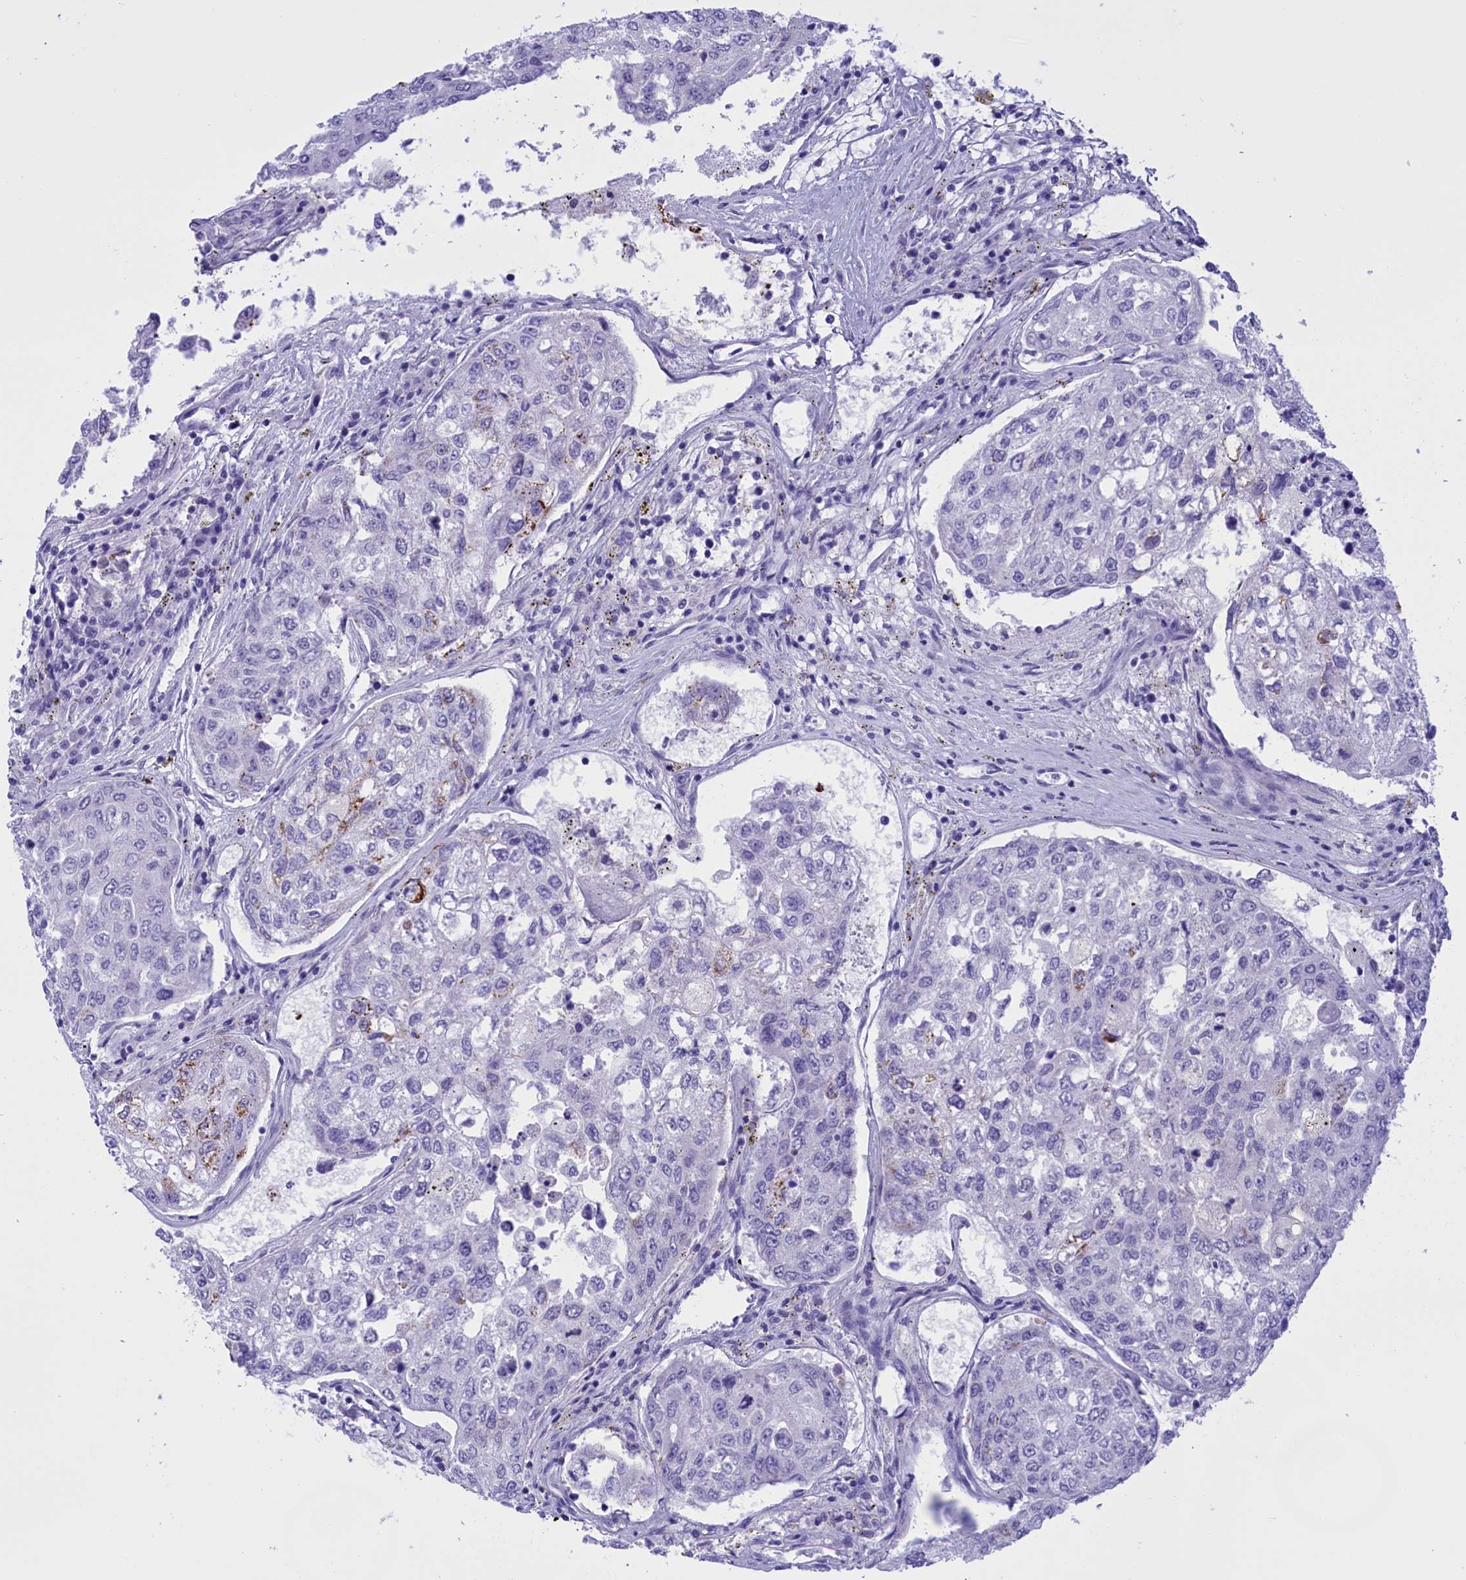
{"staining": {"intensity": "negative", "quantity": "none", "location": "none"}, "tissue": "urothelial cancer", "cell_type": "Tumor cells", "image_type": "cancer", "snomed": [{"axis": "morphology", "description": "Urothelial carcinoma, High grade"}, {"axis": "topography", "description": "Lymph node"}, {"axis": "topography", "description": "Urinary bladder"}], "caption": "Immunohistochemistry (IHC) image of human urothelial carcinoma (high-grade) stained for a protein (brown), which displays no expression in tumor cells. (Immunohistochemistry (IHC), brightfield microscopy, high magnification).", "gene": "BRI3", "patient": {"sex": "male", "age": 51}}